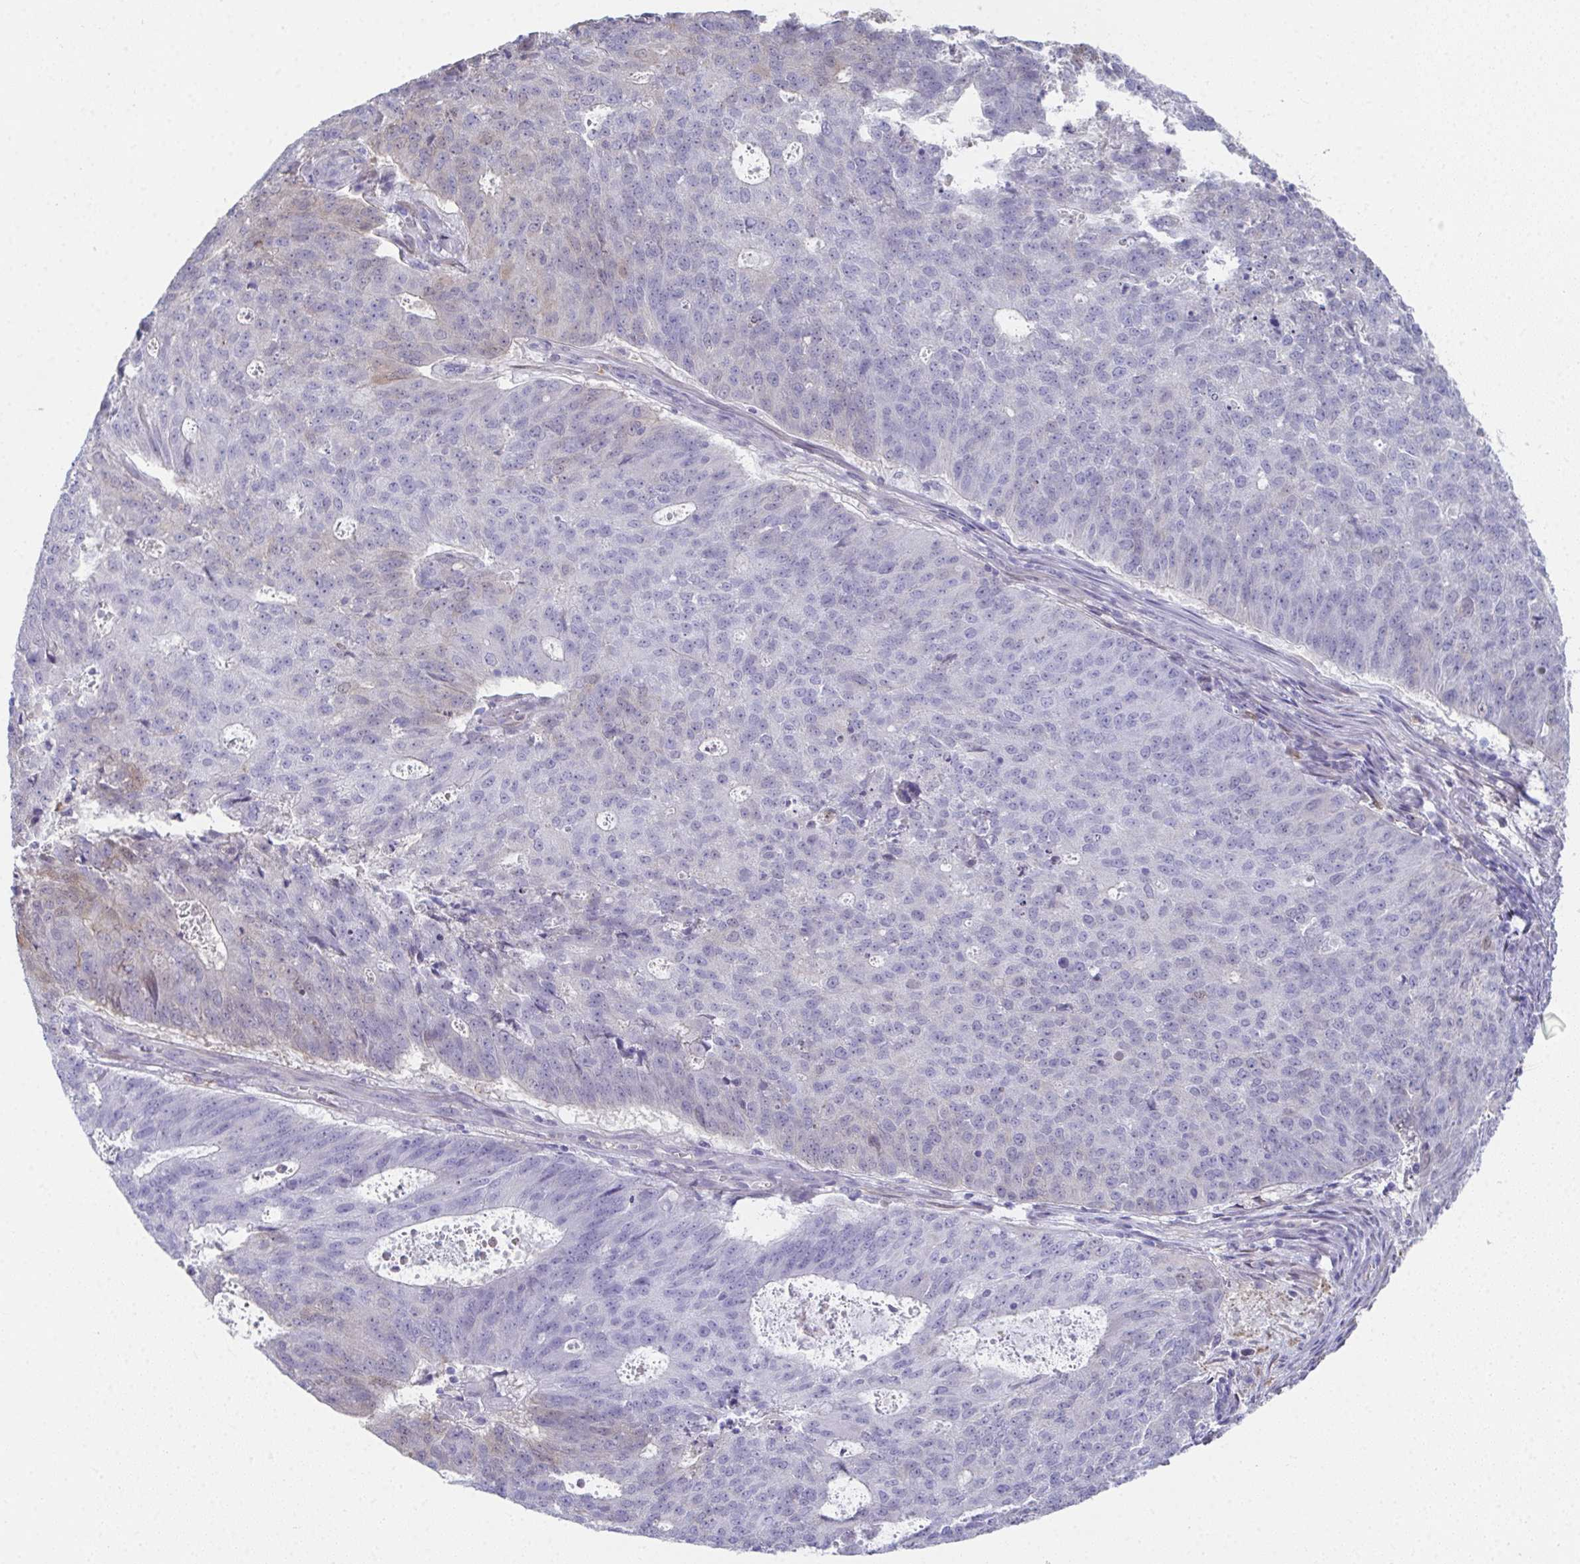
{"staining": {"intensity": "negative", "quantity": "none", "location": "none"}, "tissue": "endometrial cancer", "cell_type": "Tumor cells", "image_type": "cancer", "snomed": [{"axis": "morphology", "description": "Adenocarcinoma, NOS"}, {"axis": "topography", "description": "Endometrium"}], "caption": "Immunohistochemical staining of endometrial cancer demonstrates no significant expression in tumor cells.", "gene": "RBP1", "patient": {"sex": "female", "age": 82}}